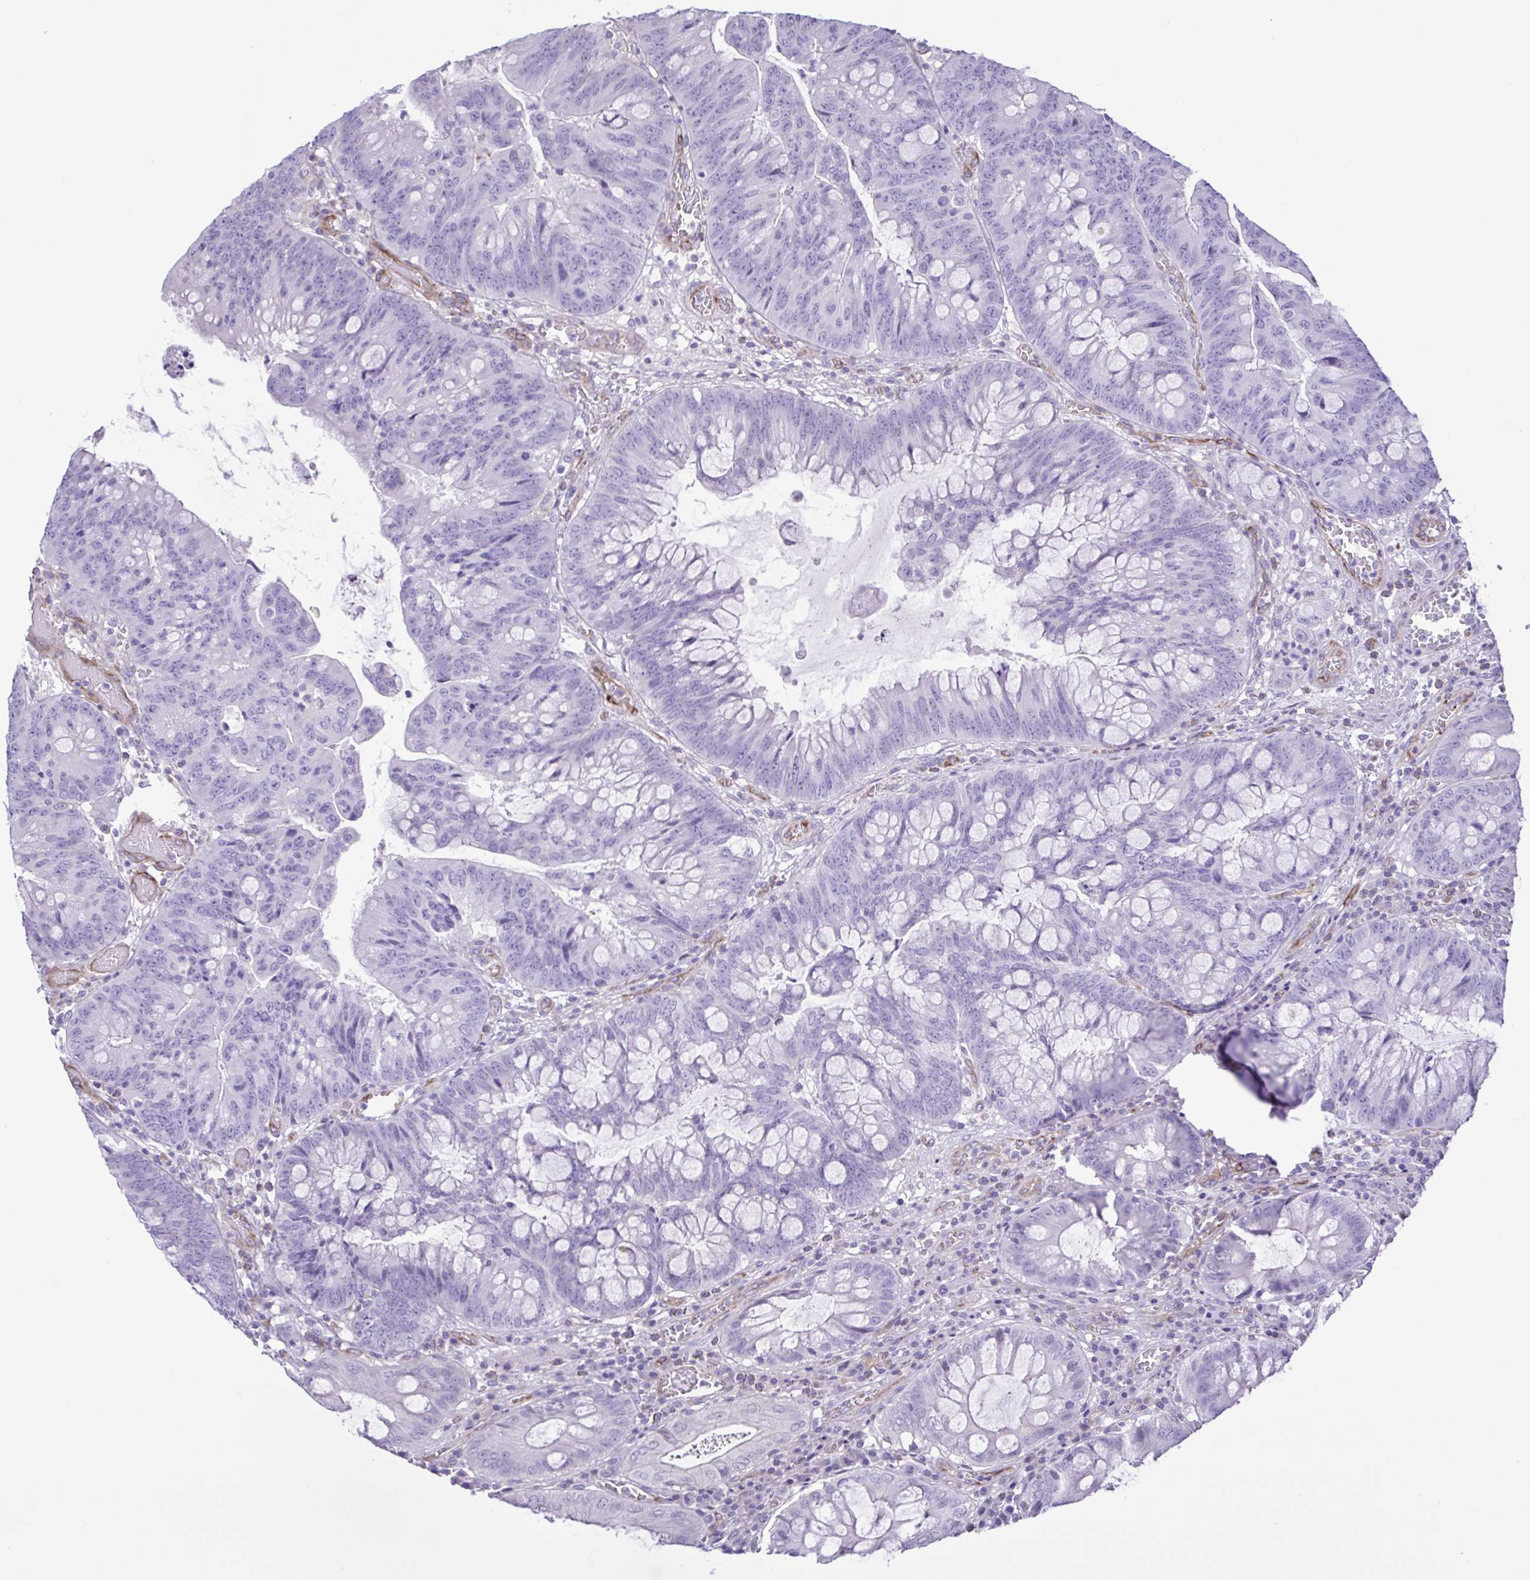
{"staining": {"intensity": "negative", "quantity": "none", "location": "none"}, "tissue": "colorectal cancer", "cell_type": "Tumor cells", "image_type": "cancer", "snomed": [{"axis": "morphology", "description": "Adenocarcinoma, NOS"}, {"axis": "topography", "description": "Colon"}], "caption": "Immunohistochemical staining of colorectal cancer (adenocarcinoma) shows no significant expression in tumor cells.", "gene": "FLT1", "patient": {"sex": "male", "age": 62}}